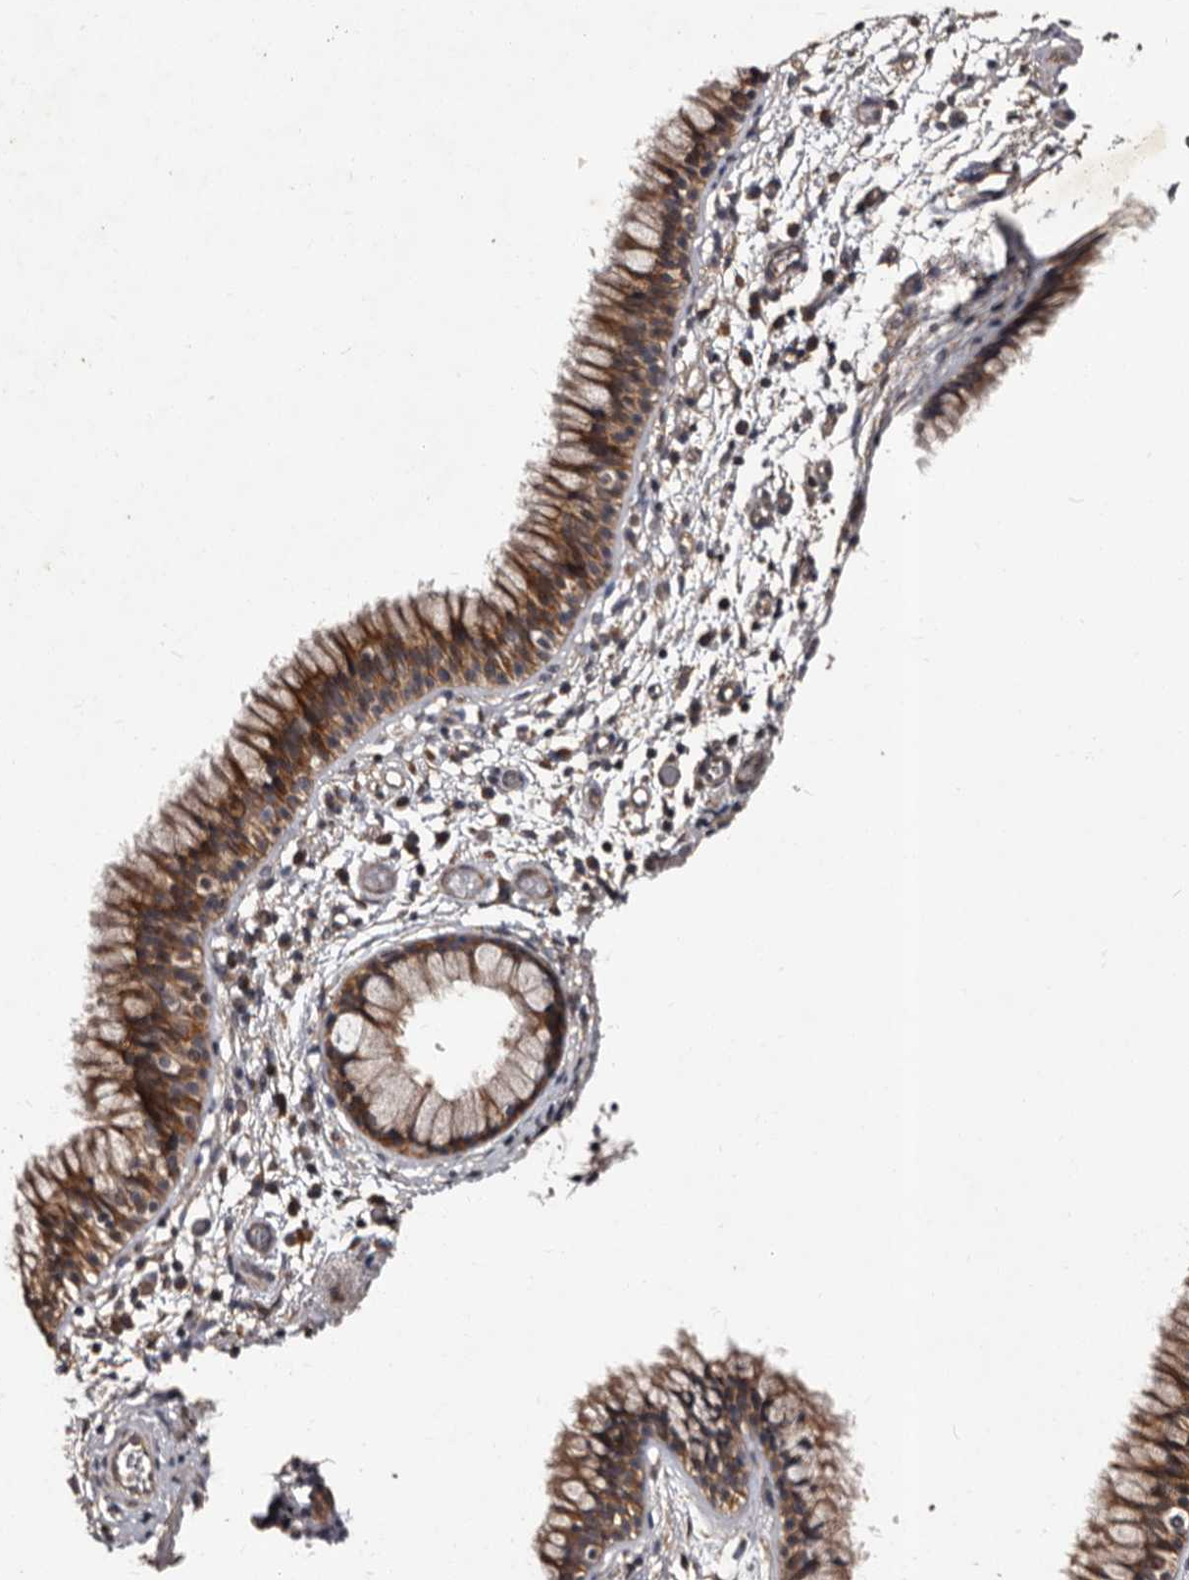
{"staining": {"intensity": "moderate", "quantity": ">75%", "location": "cytoplasmic/membranous"}, "tissue": "nasopharynx", "cell_type": "Respiratory epithelial cells", "image_type": "normal", "snomed": [{"axis": "morphology", "description": "Normal tissue, NOS"}, {"axis": "morphology", "description": "Inflammation, NOS"}, {"axis": "topography", "description": "Nasopharynx"}], "caption": "High-power microscopy captured an immunohistochemistry (IHC) histopathology image of unremarkable nasopharynx, revealing moderate cytoplasmic/membranous positivity in about >75% of respiratory epithelial cells. Using DAB (brown) and hematoxylin (blue) stains, captured at high magnification using brightfield microscopy.", "gene": "MKRN3", "patient": {"sex": "male", "age": 48}}